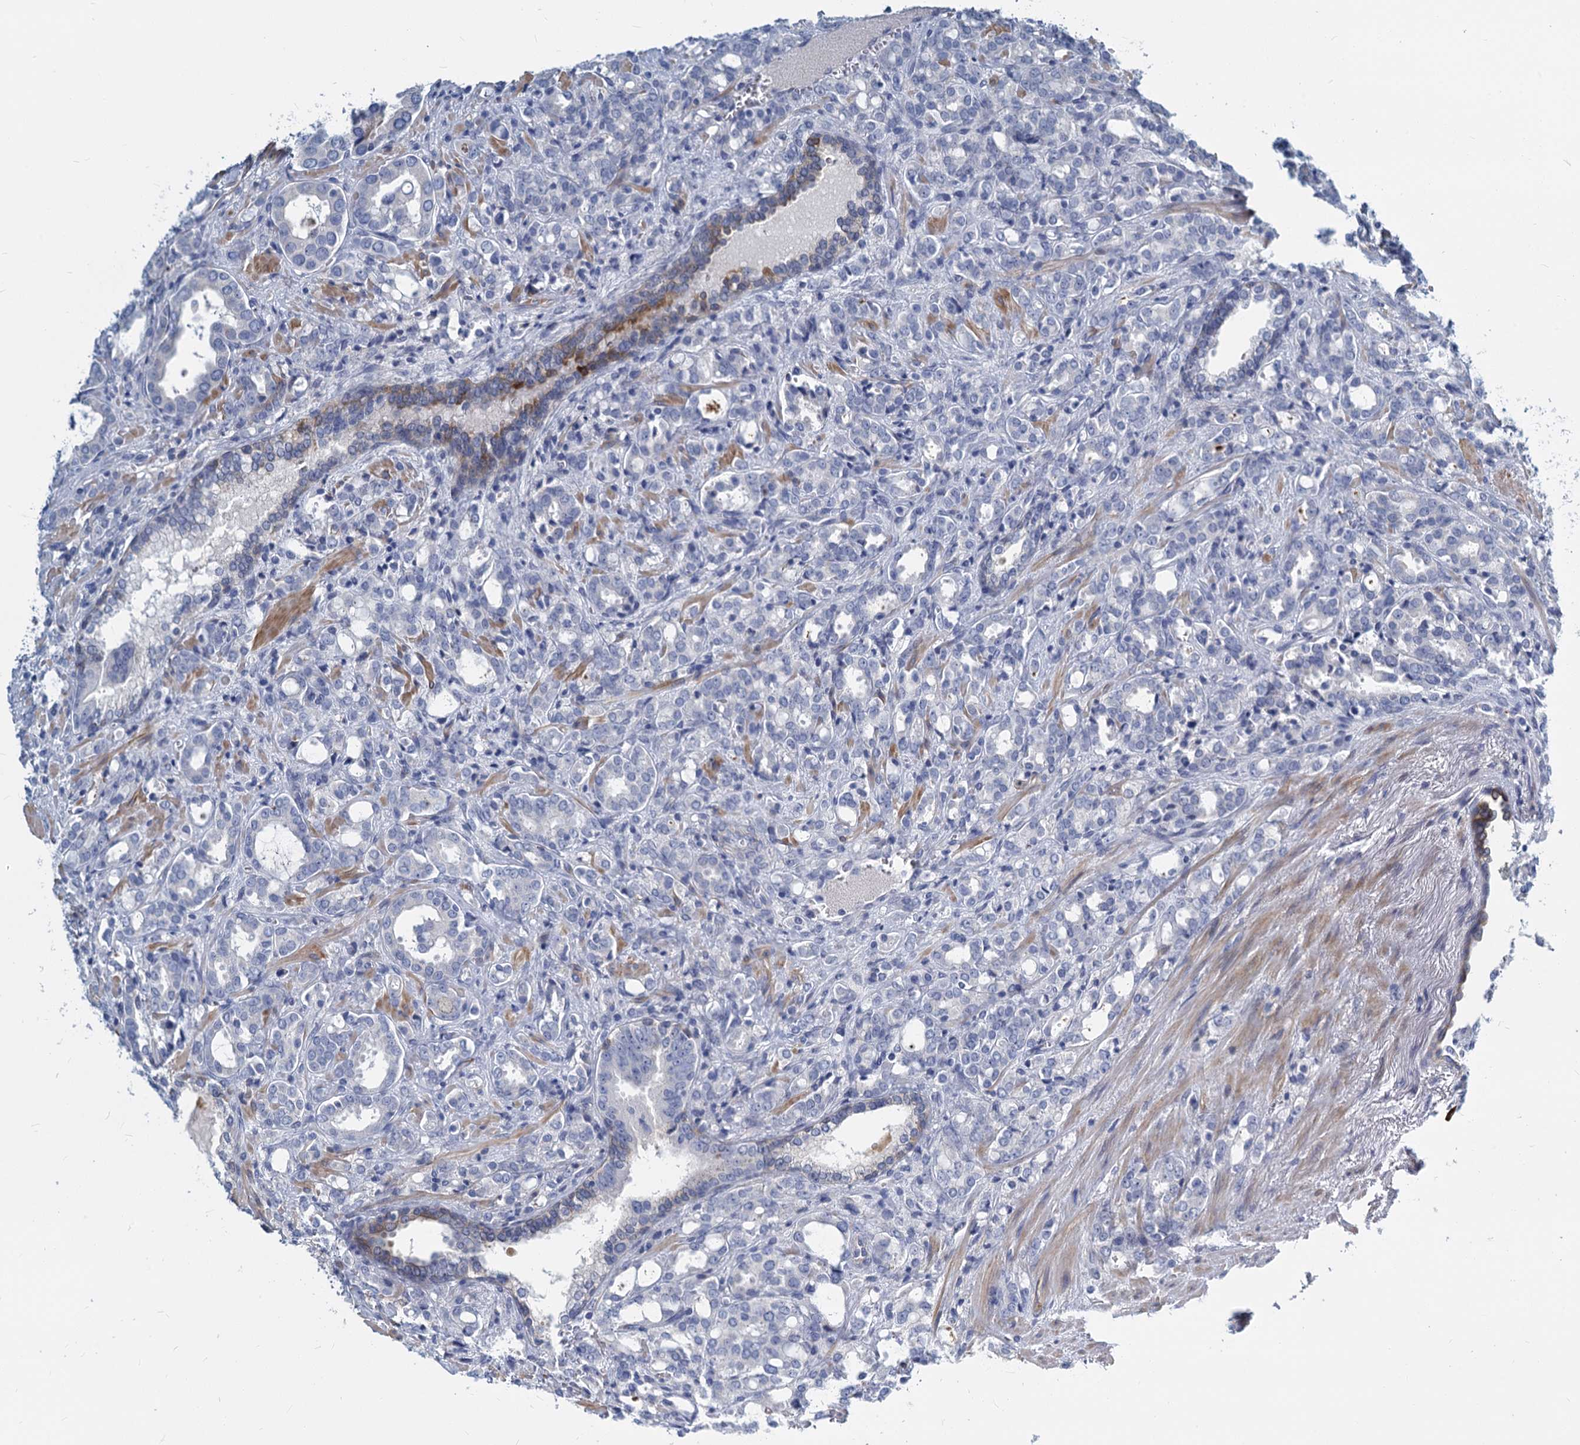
{"staining": {"intensity": "negative", "quantity": "none", "location": "none"}, "tissue": "prostate cancer", "cell_type": "Tumor cells", "image_type": "cancer", "snomed": [{"axis": "morphology", "description": "Adenocarcinoma, High grade"}, {"axis": "topography", "description": "Prostate"}], "caption": "Tumor cells are negative for protein expression in human prostate cancer. (Brightfield microscopy of DAB (3,3'-diaminobenzidine) immunohistochemistry at high magnification).", "gene": "GSTM3", "patient": {"sex": "male", "age": 72}}